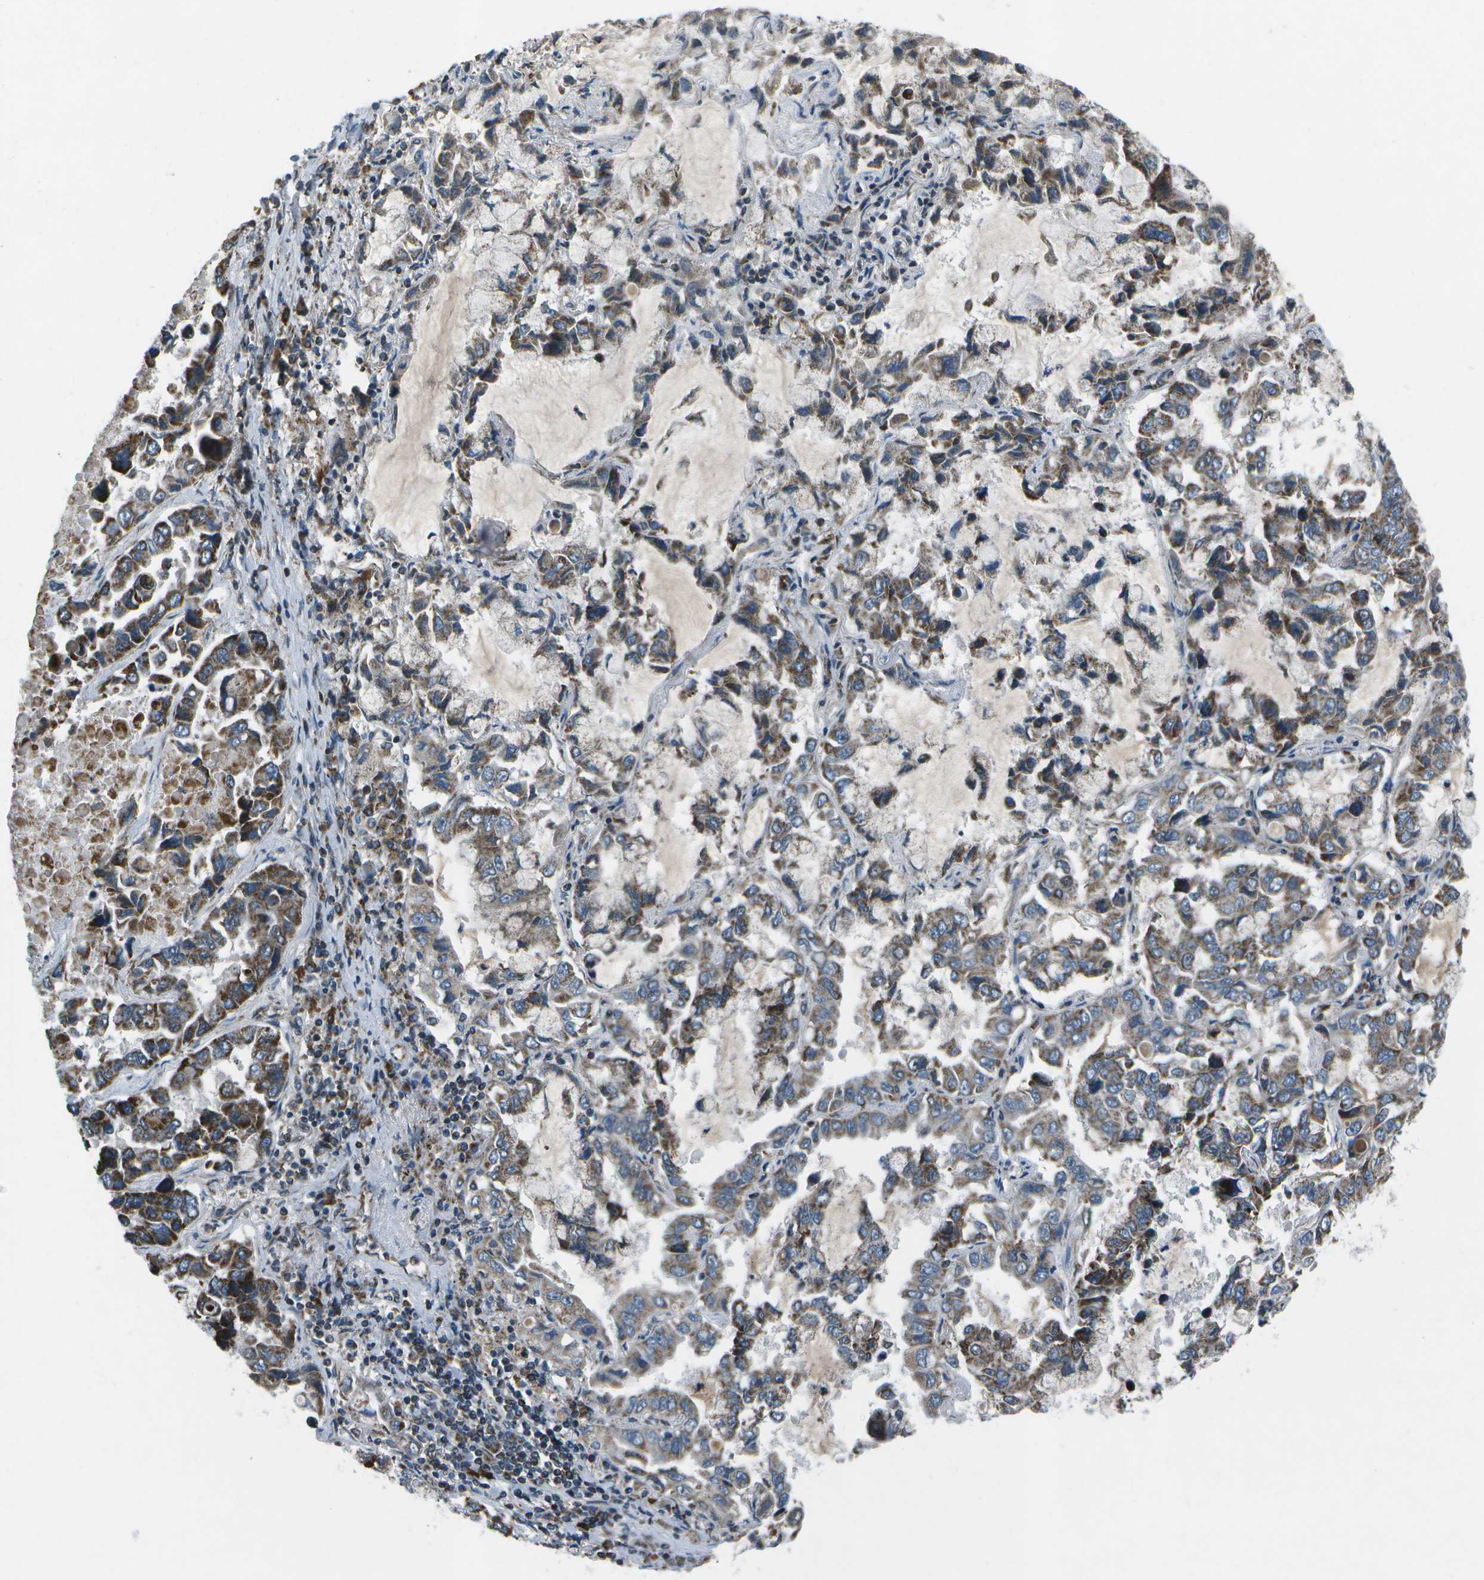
{"staining": {"intensity": "moderate", "quantity": "25%-75%", "location": "cytoplasmic/membranous"}, "tissue": "lung cancer", "cell_type": "Tumor cells", "image_type": "cancer", "snomed": [{"axis": "morphology", "description": "Adenocarcinoma, NOS"}, {"axis": "topography", "description": "Lung"}], "caption": "This photomicrograph exhibits immunohistochemistry staining of human lung adenocarcinoma, with medium moderate cytoplasmic/membranous staining in approximately 25%-75% of tumor cells.", "gene": "EIF2AK1", "patient": {"sex": "male", "age": 64}}